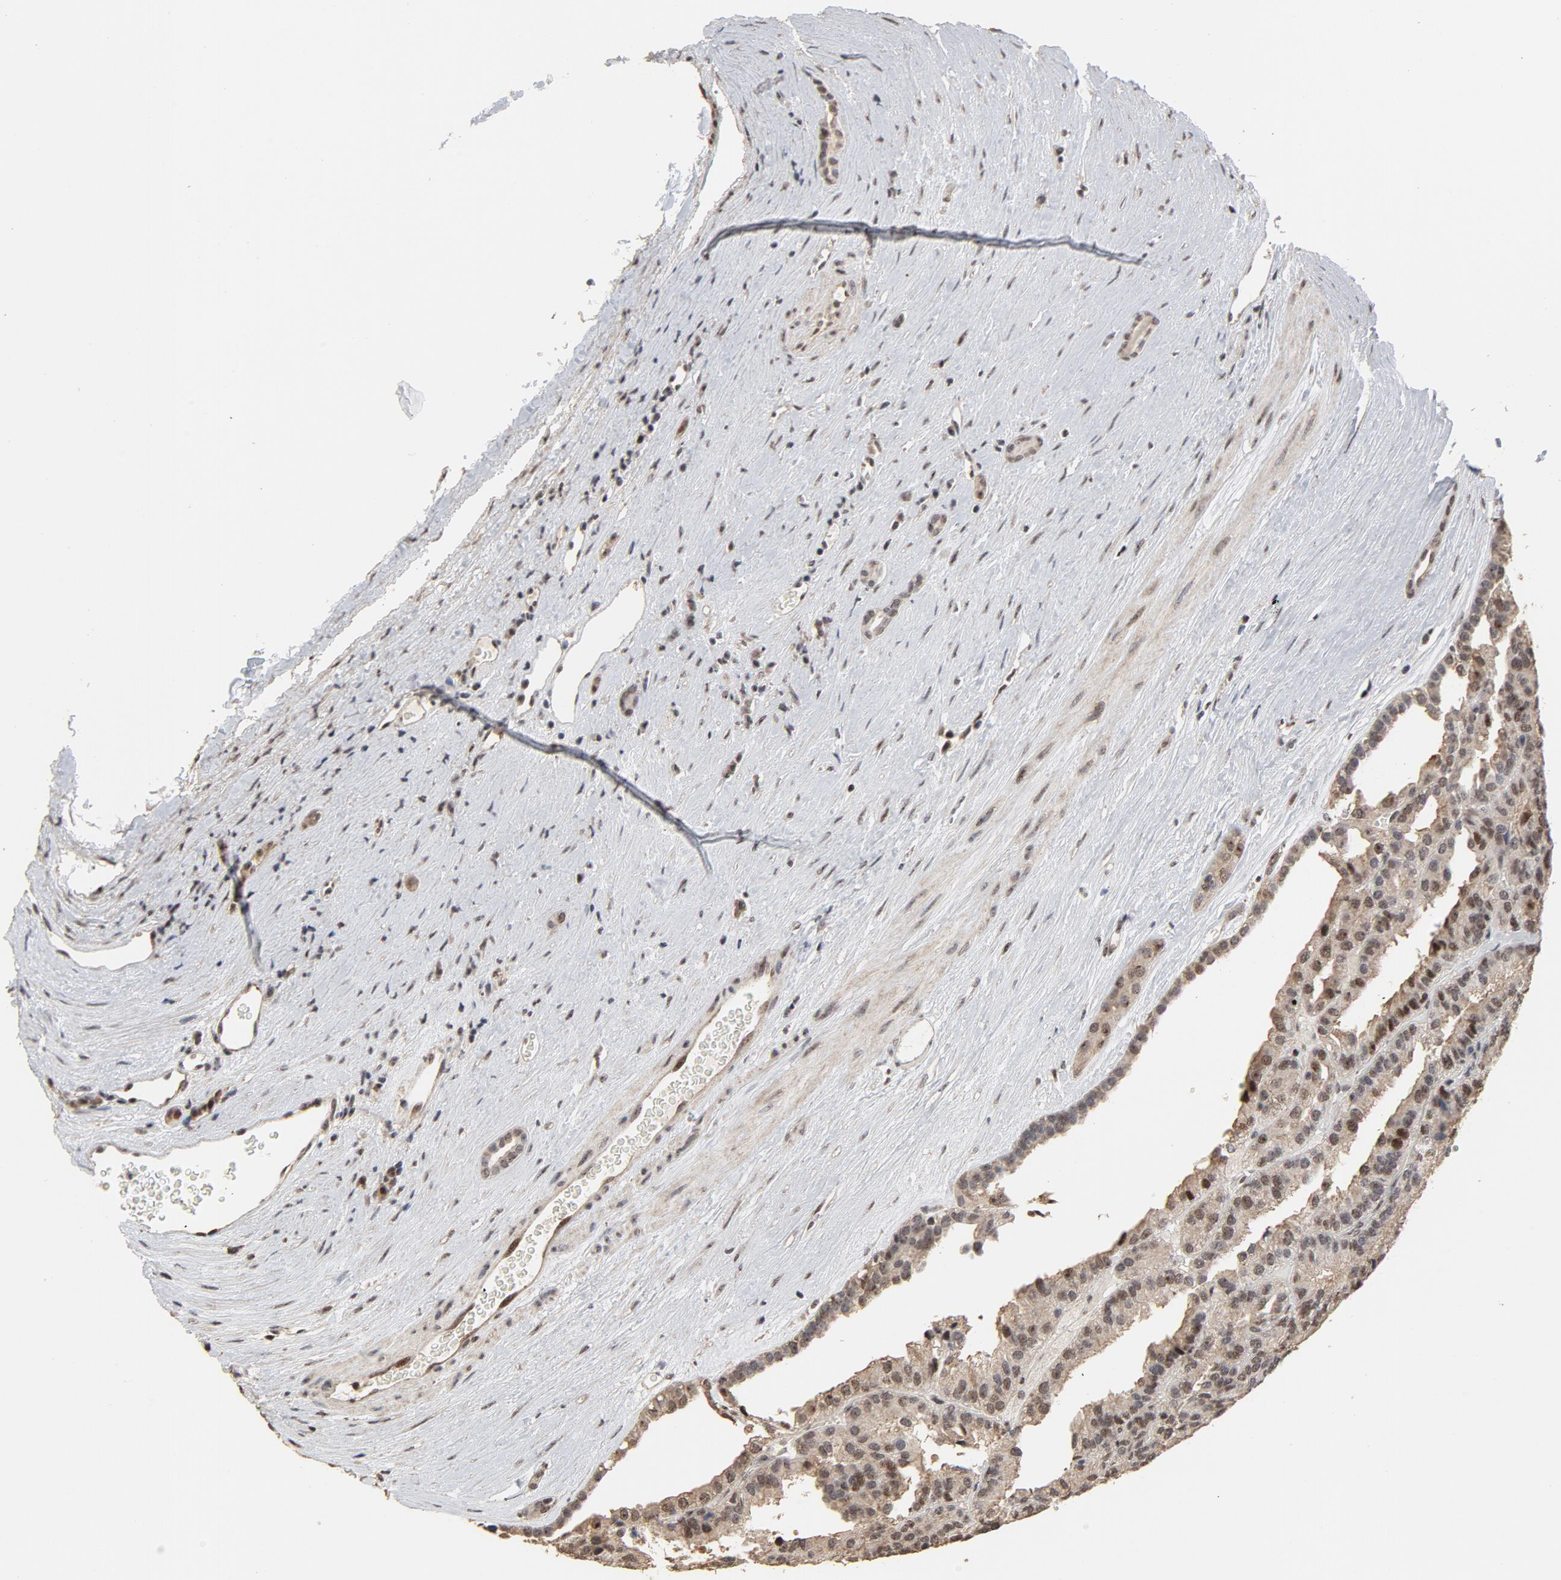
{"staining": {"intensity": "strong", "quantity": "25%-75%", "location": "cytoplasmic/membranous,nuclear"}, "tissue": "renal cancer", "cell_type": "Tumor cells", "image_type": "cancer", "snomed": [{"axis": "morphology", "description": "Adenocarcinoma, NOS"}, {"axis": "topography", "description": "Kidney"}], "caption": "Adenocarcinoma (renal) was stained to show a protein in brown. There is high levels of strong cytoplasmic/membranous and nuclear expression in about 25%-75% of tumor cells.", "gene": "TP53RK", "patient": {"sex": "male", "age": 46}}